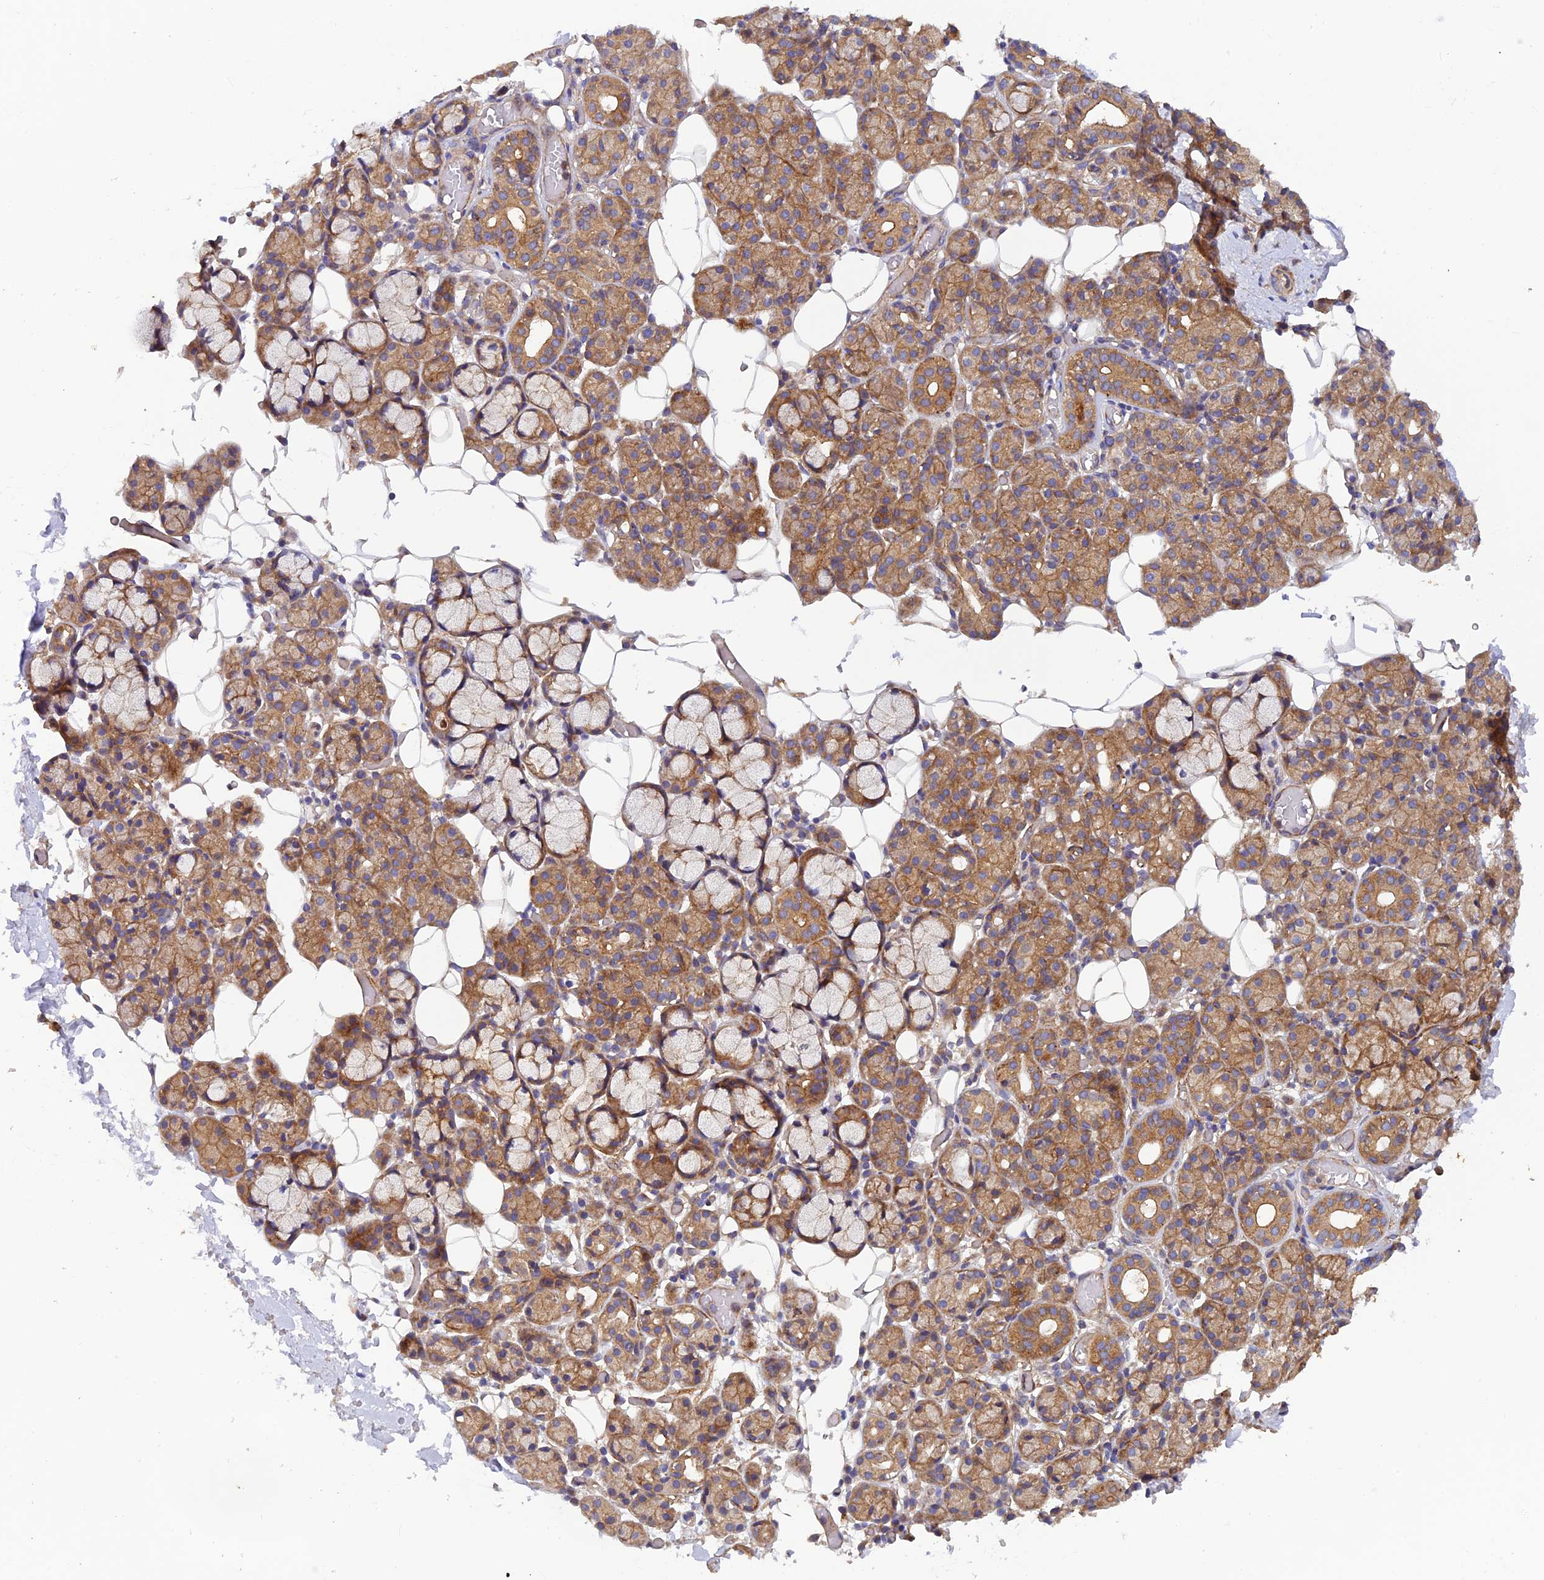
{"staining": {"intensity": "moderate", "quantity": "25%-75%", "location": "cytoplasmic/membranous"}, "tissue": "salivary gland", "cell_type": "Glandular cells", "image_type": "normal", "snomed": [{"axis": "morphology", "description": "Normal tissue, NOS"}, {"axis": "topography", "description": "Salivary gland"}], "caption": "Approximately 25%-75% of glandular cells in unremarkable human salivary gland show moderate cytoplasmic/membranous protein positivity as visualized by brown immunohistochemical staining.", "gene": "ADAMTS15", "patient": {"sex": "male", "age": 63}}